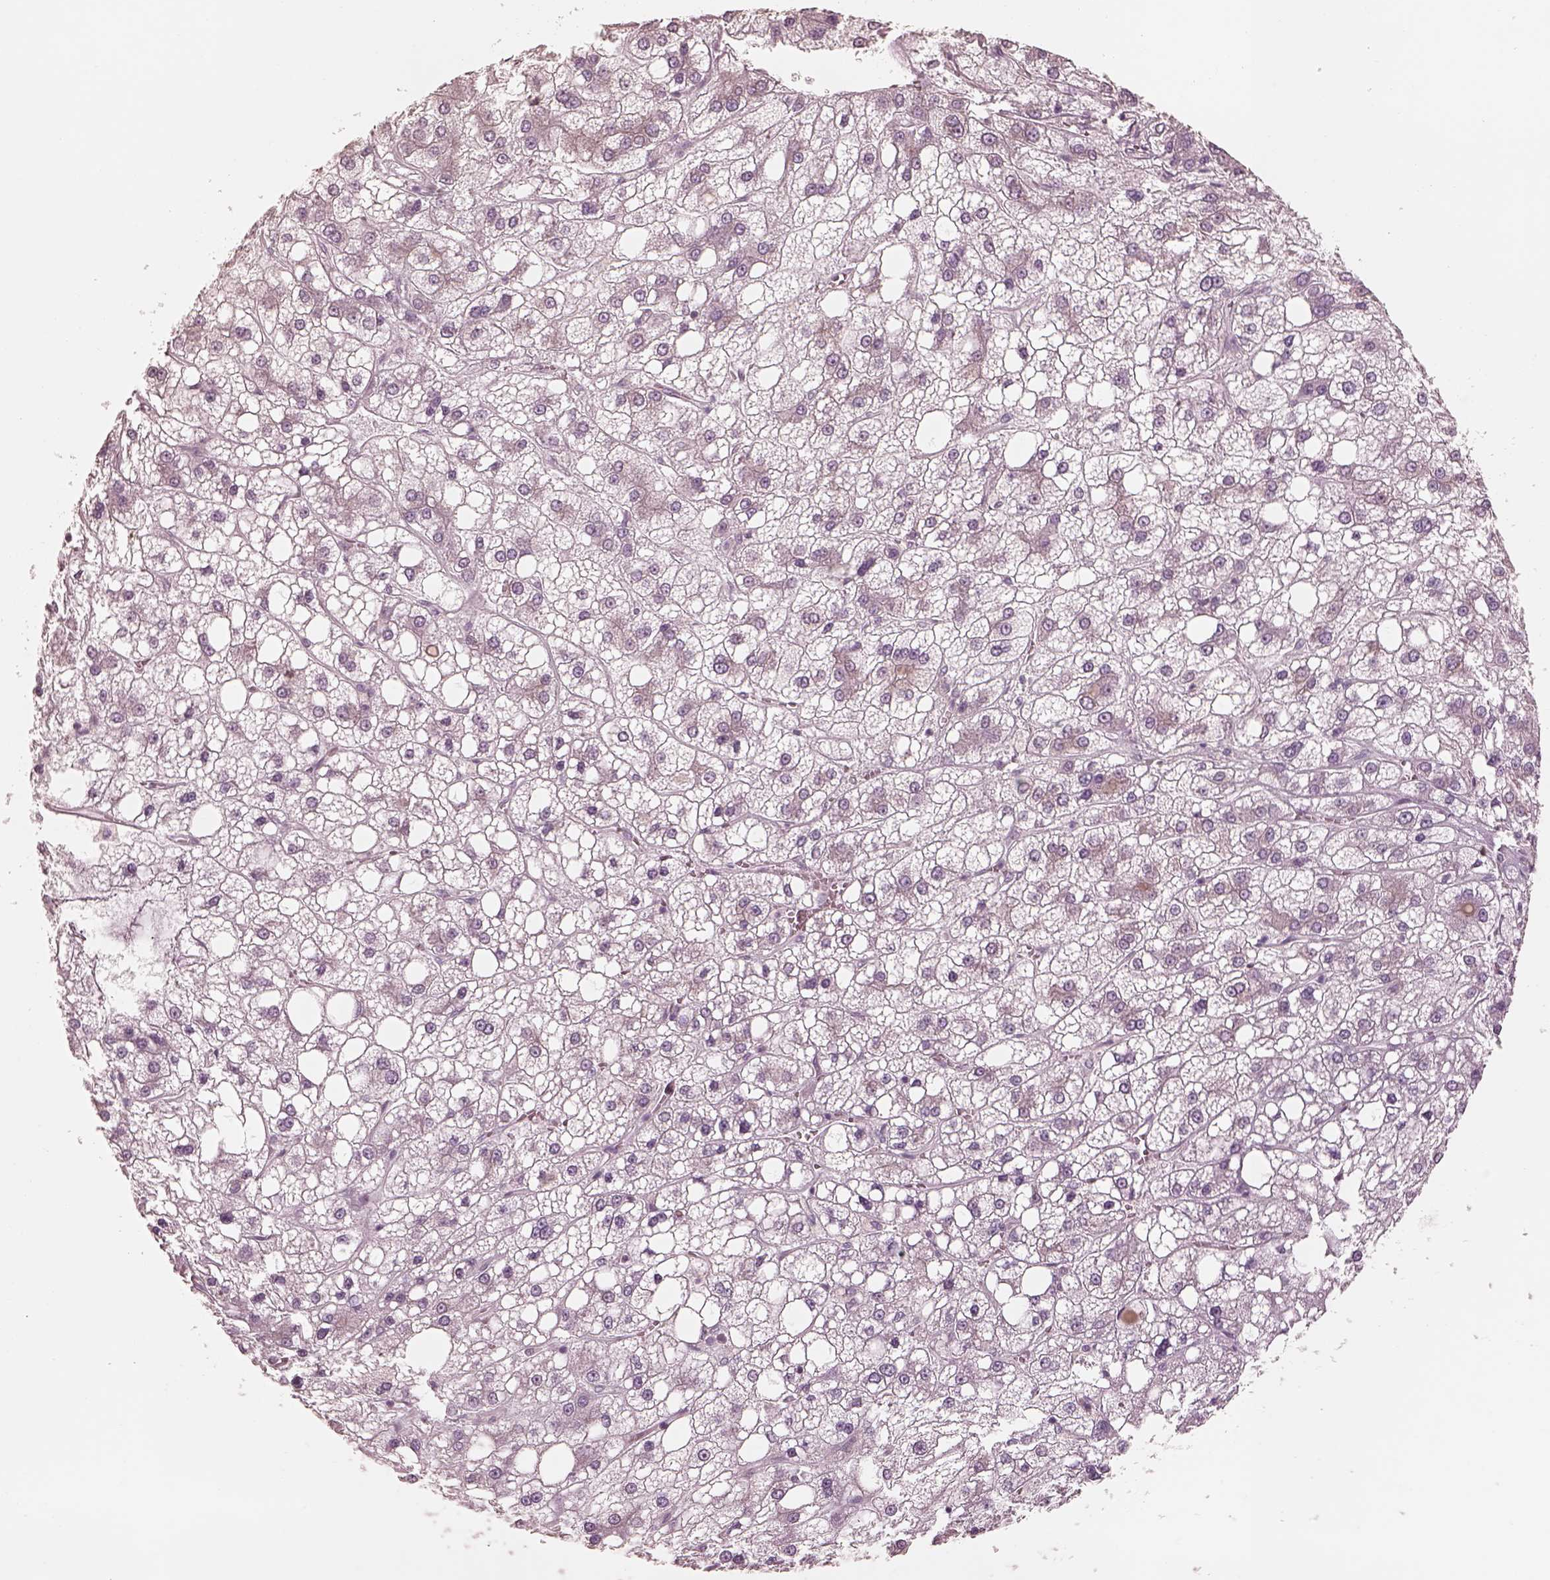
{"staining": {"intensity": "negative", "quantity": "none", "location": "none"}, "tissue": "liver cancer", "cell_type": "Tumor cells", "image_type": "cancer", "snomed": [{"axis": "morphology", "description": "Carcinoma, Hepatocellular, NOS"}, {"axis": "topography", "description": "Liver"}], "caption": "High power microscopy histopathology image of an IHC micrograph of liver hepatocellular carcinoma, revealing no significant positivity in tumor cells. (IHC, brightfield microscopy, high magnification).", "gene": "RAB3C", "patient": {"sex": "male", "age": 73}}